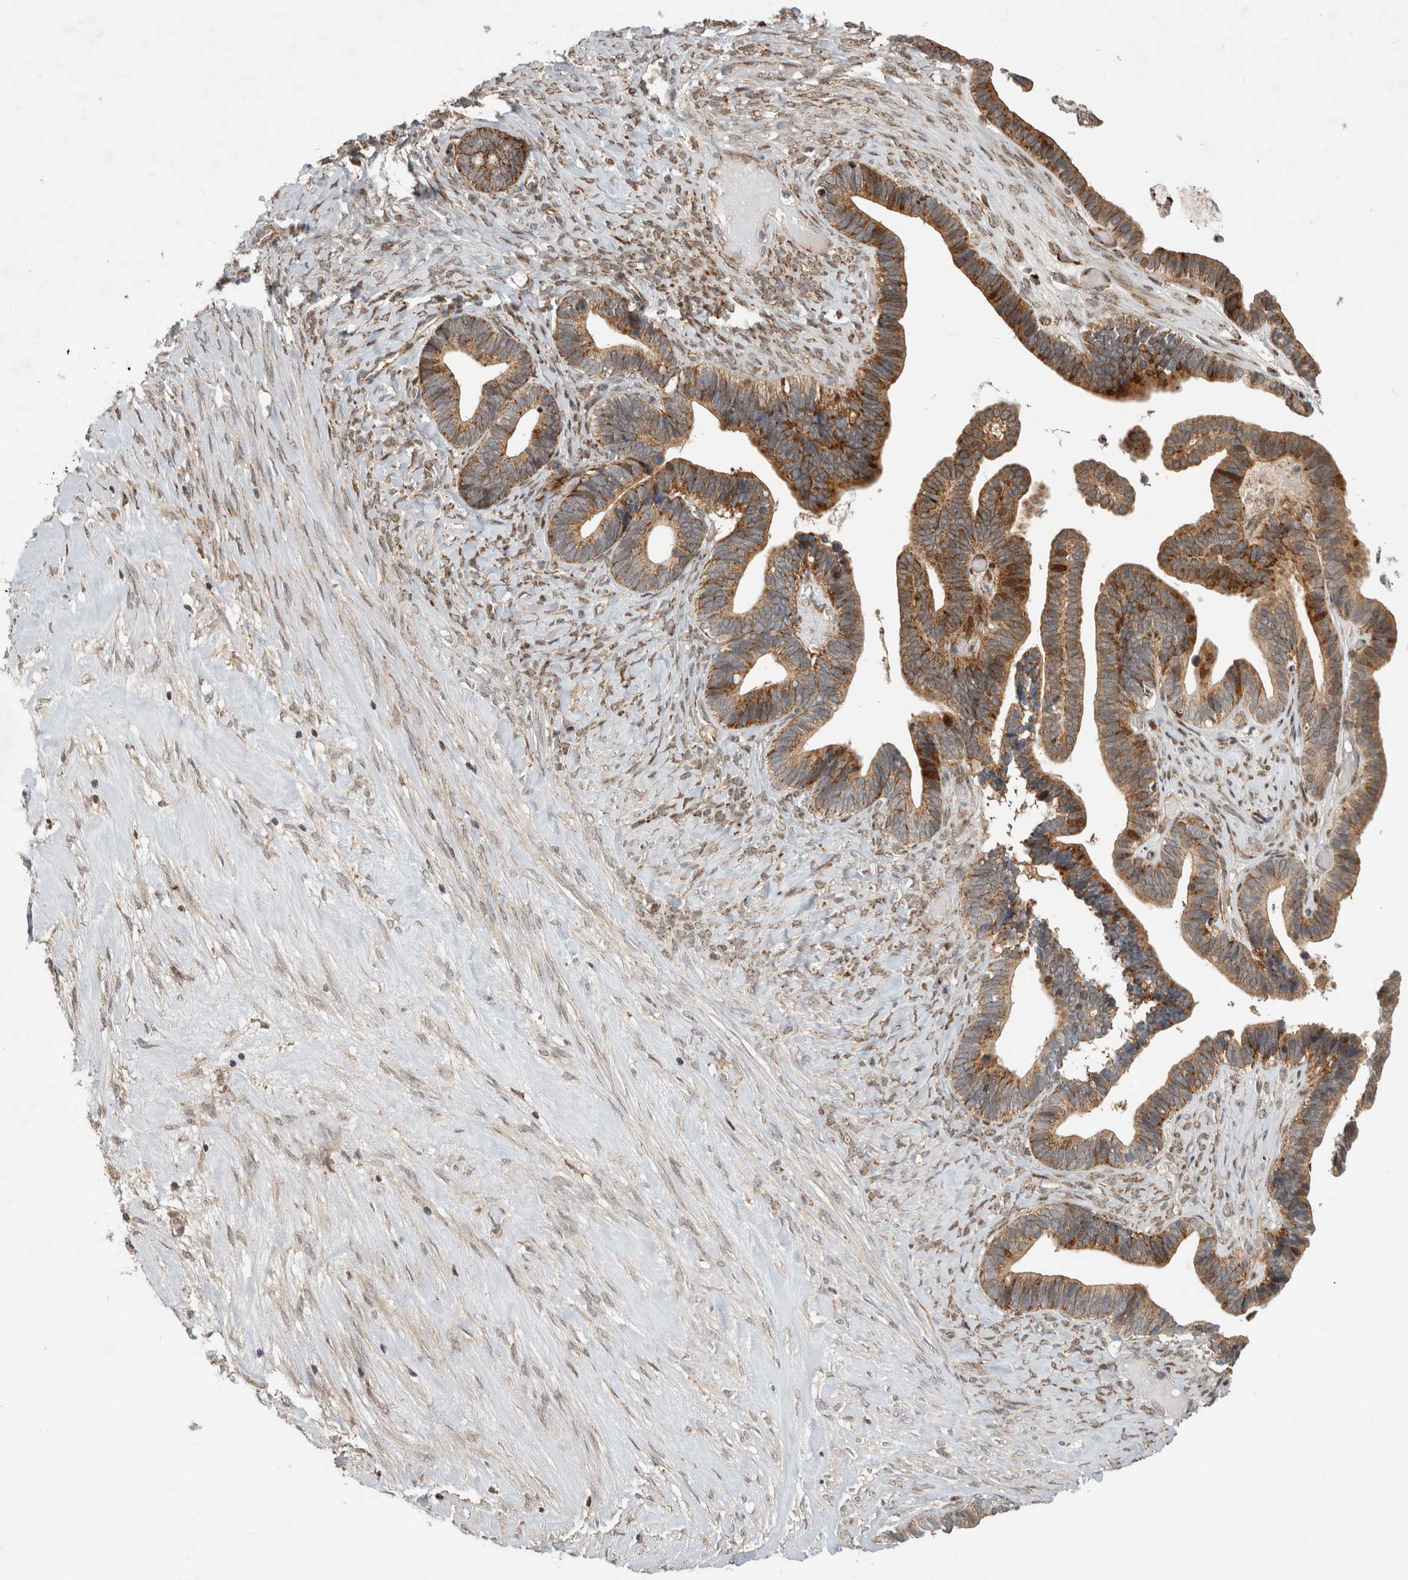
{"staining": {"intensity": "moderate", "quantity": ">75%", "location": "cytoplasmic/membranous"}, "tissue": "ovarian cancer", "cell_type": "Tumor cells", "image_type": "cancer", "snomed": [{"axis": "morphology", "description": "Cystadenocarcinoma, serous, NOS"}, {"axis": "topography", "description": "Ovary"}], "caption": "DAB immunohistochemical staining of human ovarian cancer exhibits moderate cytoplasmic/membranous protein expression in approximately >75% of tumor cells.", "gene": "INSRR", "patient": {"sex": "female", "age": 56}}